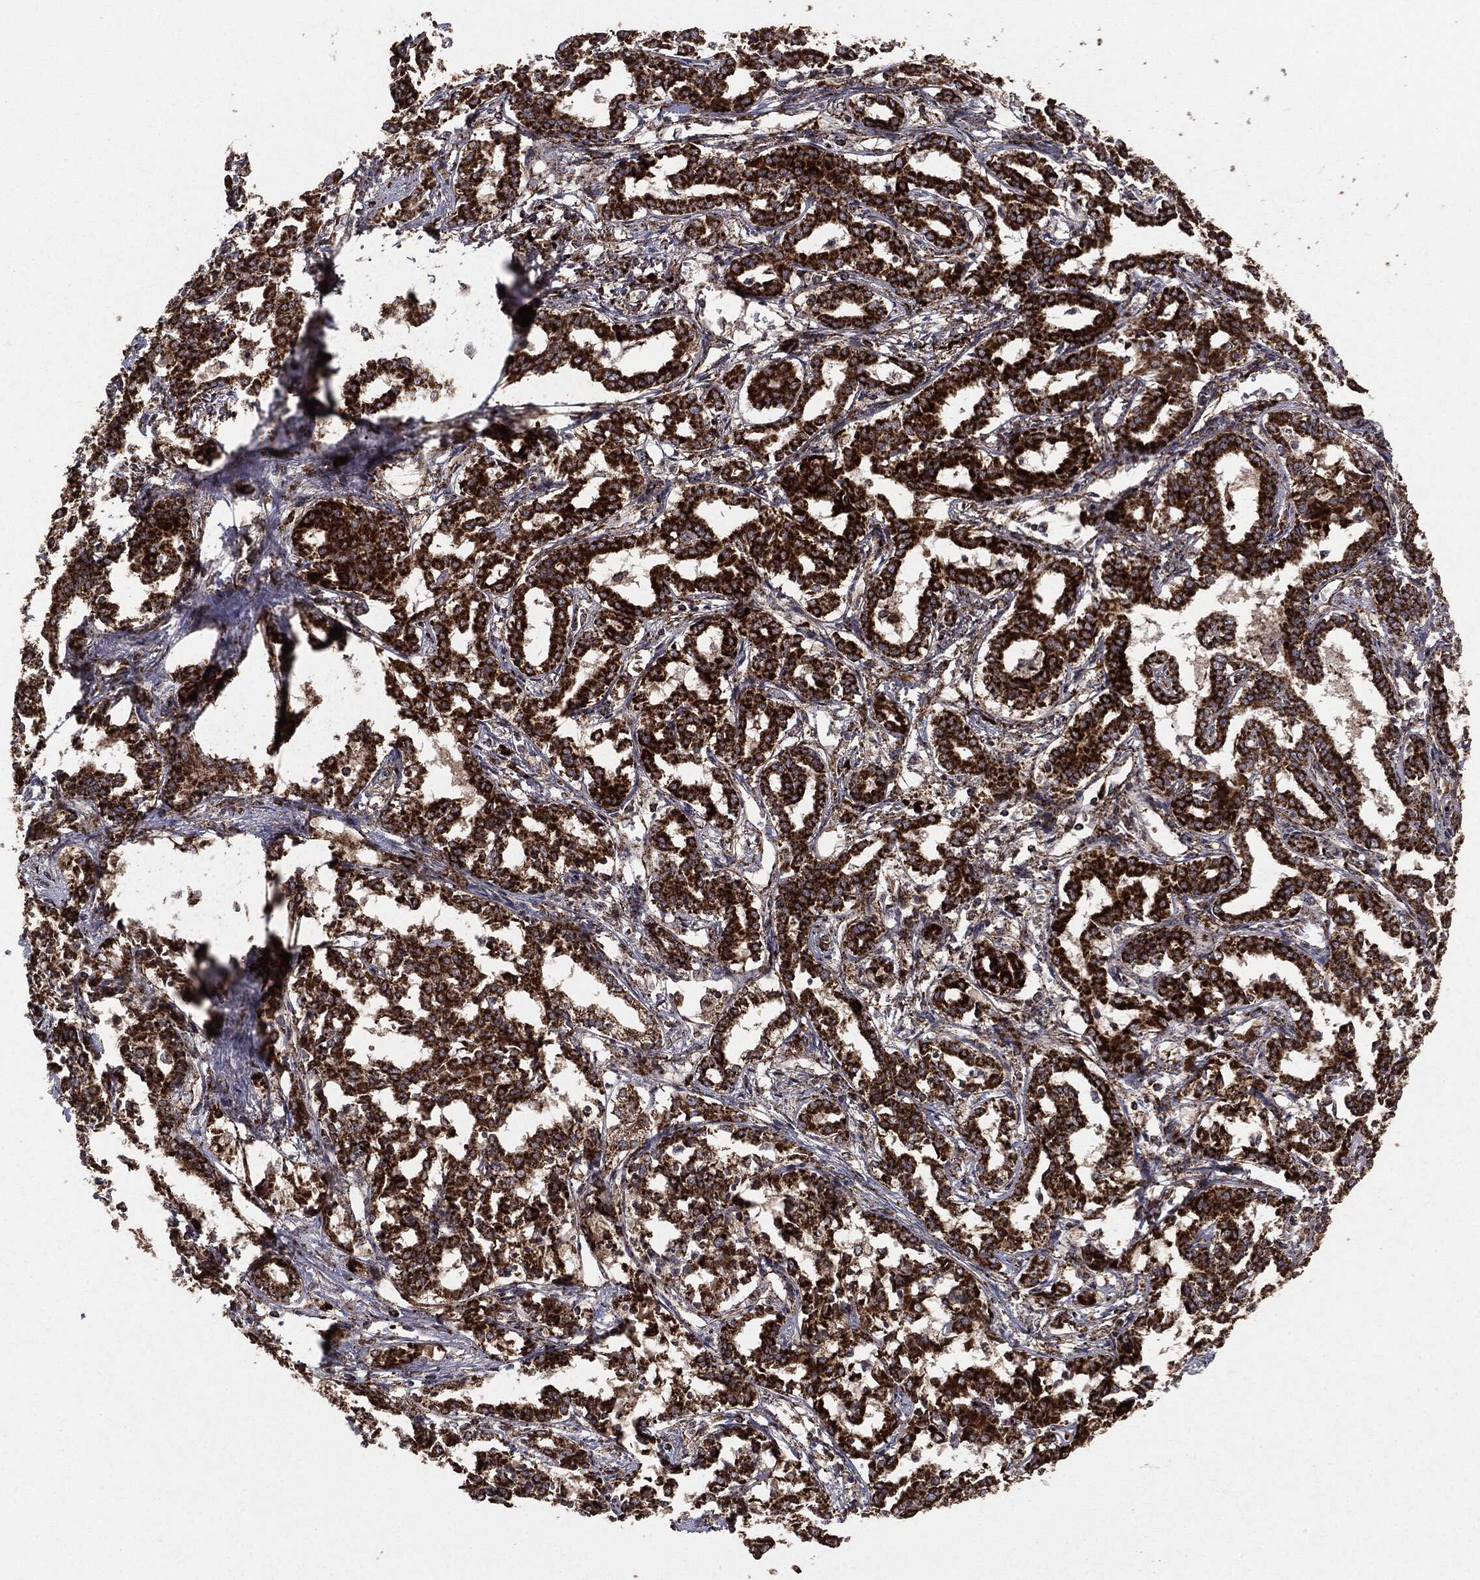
{"staining": {"intensity": "strong", "quantity": ">75%", "location": "cytoplasmic/membranous"}, "tissue": "liver cancer", "cell_type": "Tumor cells", "image_type": "cancer", "snomed": [{"axis": "morphology", "description": "Cholangiocarcinoma"}, {"axis": "topography", "description": "Liver"}], "caption": "This image exhibits immunohistochemistry staining of human liver cholangiocarcinoma, with high strong cytoplasmic/membranous staining in about >75% of tumor cells.", "gene": "MAP2K1", "patient": {"sex": "female", "age": 47}}